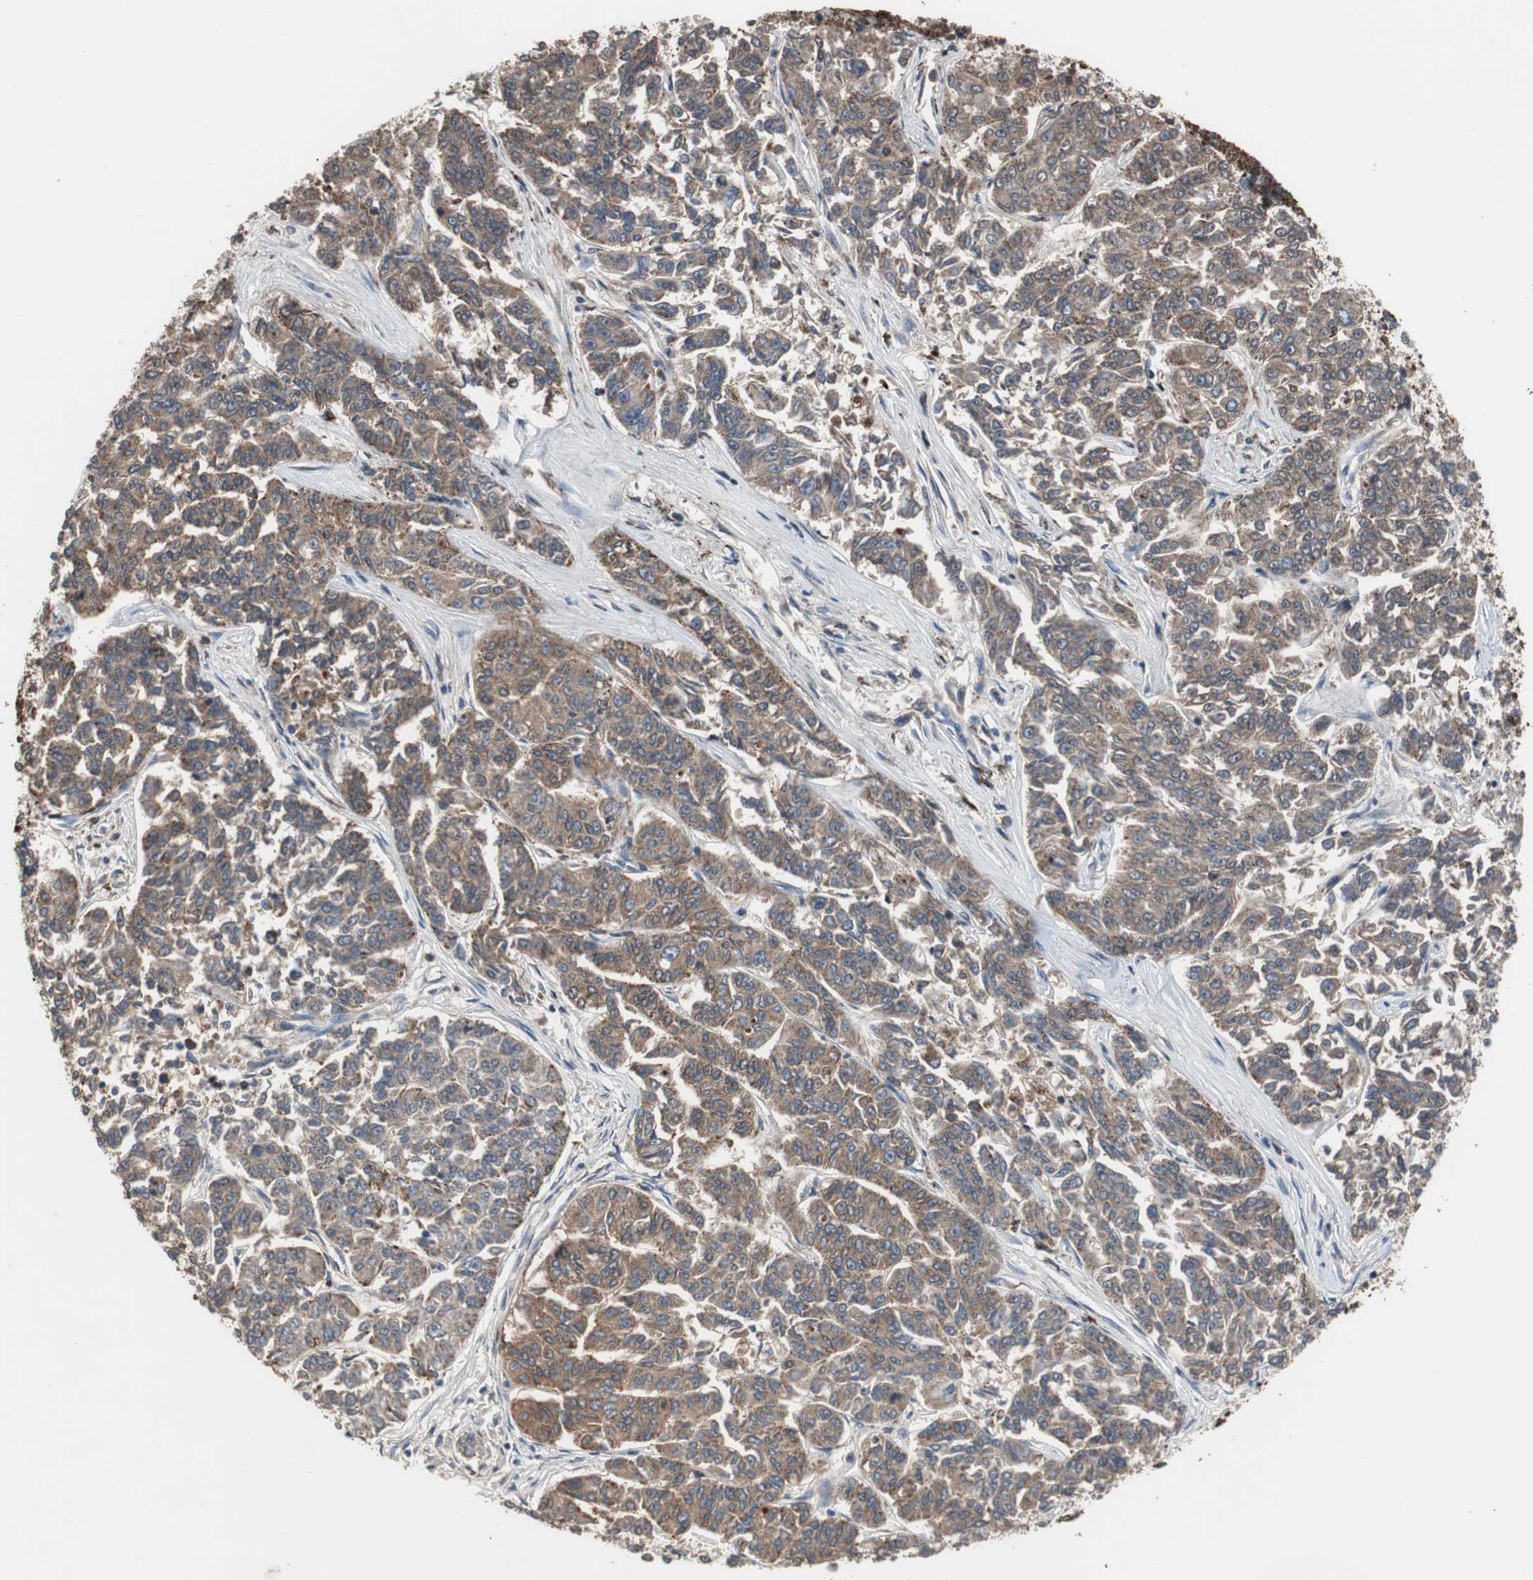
{"staining": {"intensity": "moderate", "quantity": ">75%", "location": "cytoplasmic/membranous"}, "tissue": "lung cancer", "cell_type": "Tumor cells", "image_type": "cancer", "snomed": [{"axis": "morphology", "description": "Adenocarcinoma, NOS"}, {"axis": "topography", "description": "Lung"}], "caption": "About >75% of tumor cells in human lung adenocarcinoma show moderate cytoplasmic/membranous protein staining as visualized by brown immunohistochemical staining.", "gene": "USP10", "patient": {"sex": "male", "age": 84}}